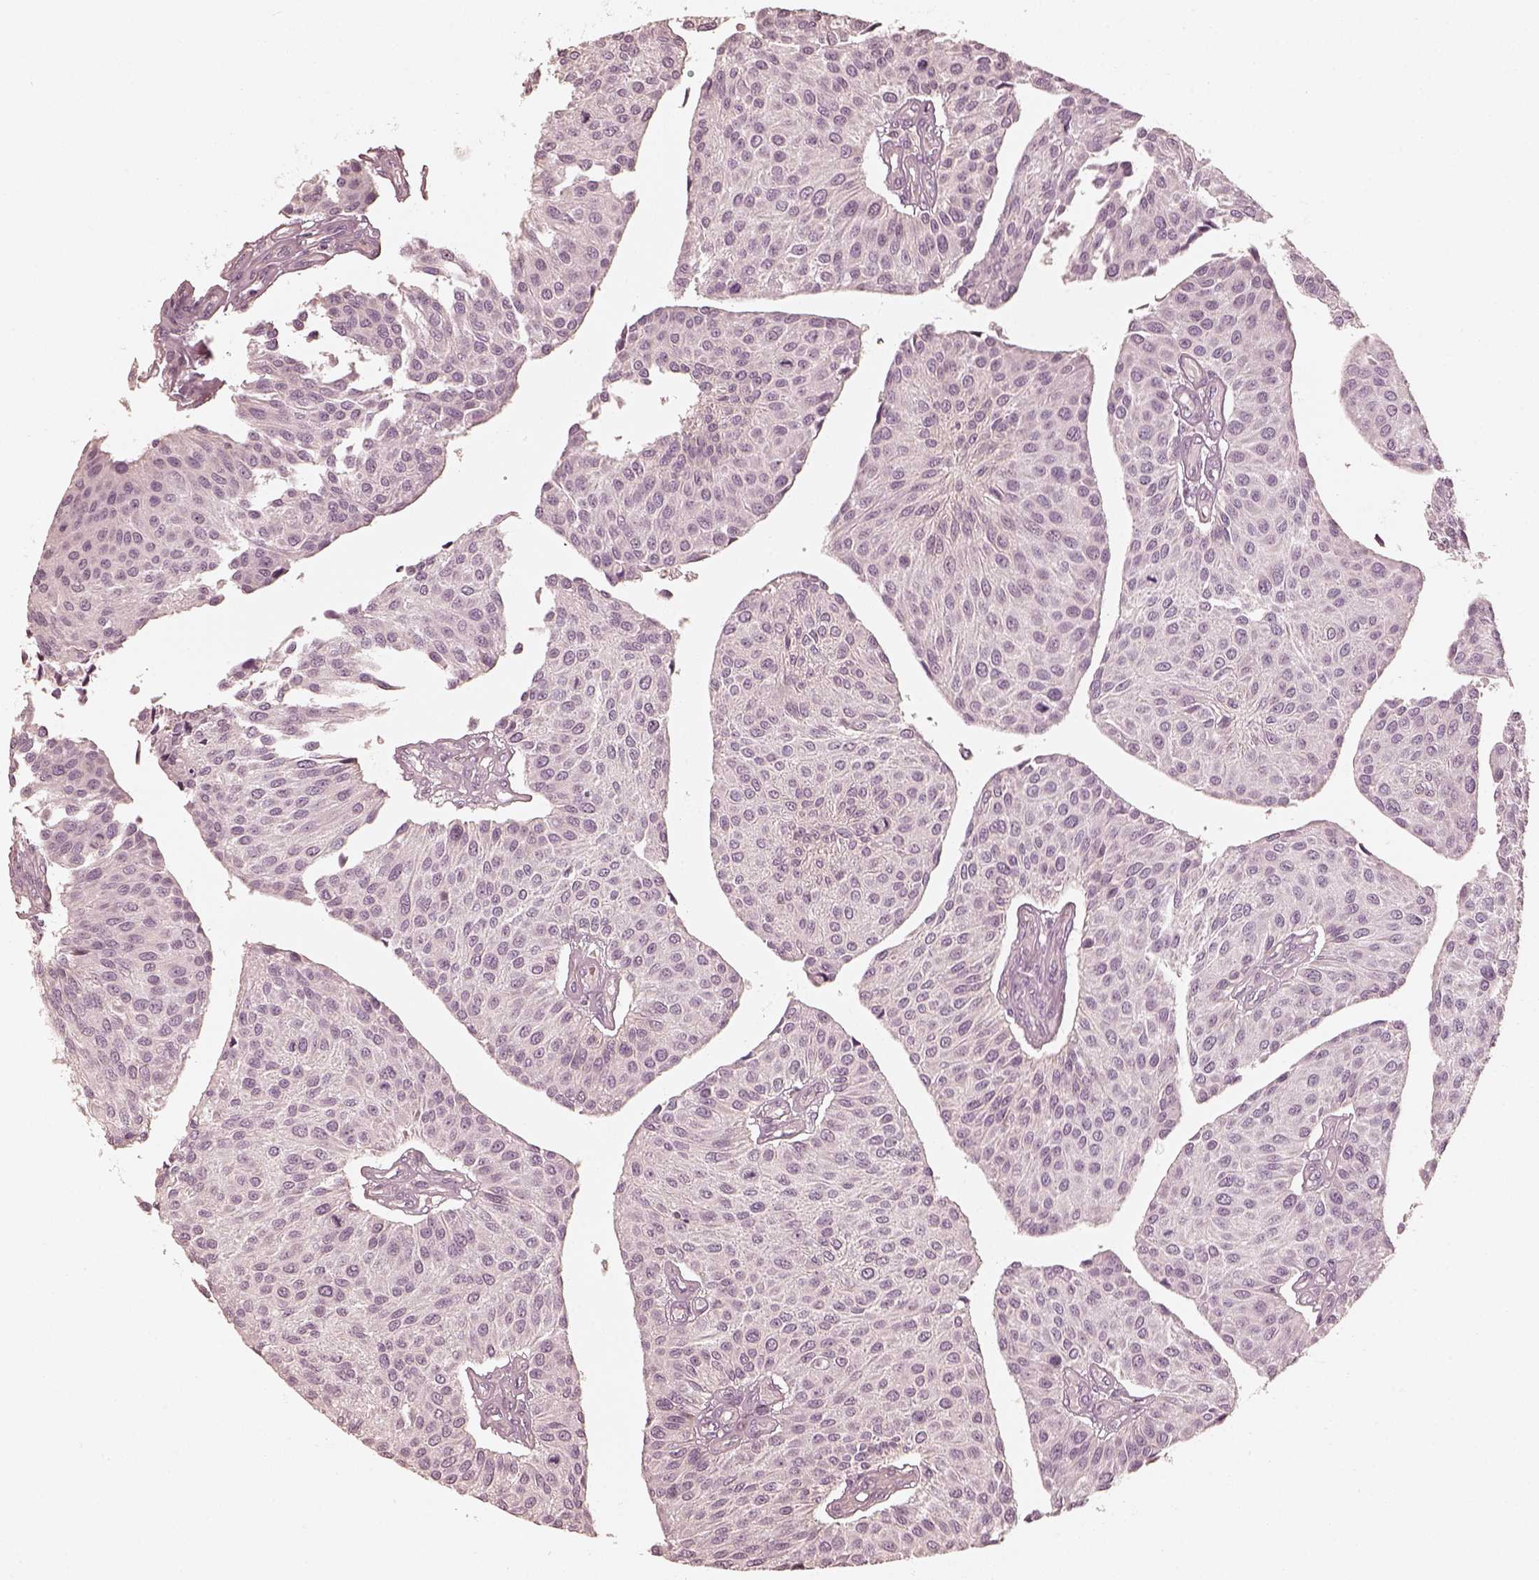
{"staining": {"intensity": "negative", "quantity": "none", "location": "none"}, "tissue": "urothelial cancer", "cell_type": "Tumor cells", "image_type": "cancer", "snomed": [{"axis": "morphology", "description": "Urothelial carcinoma, NOS"}, {"axis": "topography", "description": "Urinary bladder"}], "caption": "Immunohistochemistry (IHC) image of neoplastic tissue: human urothelial cancer stained with DAB exhibits no significant protein staining in tumor cells.", "gene": "FMNL2", "patient": {"sex": "male", "age": 55}}